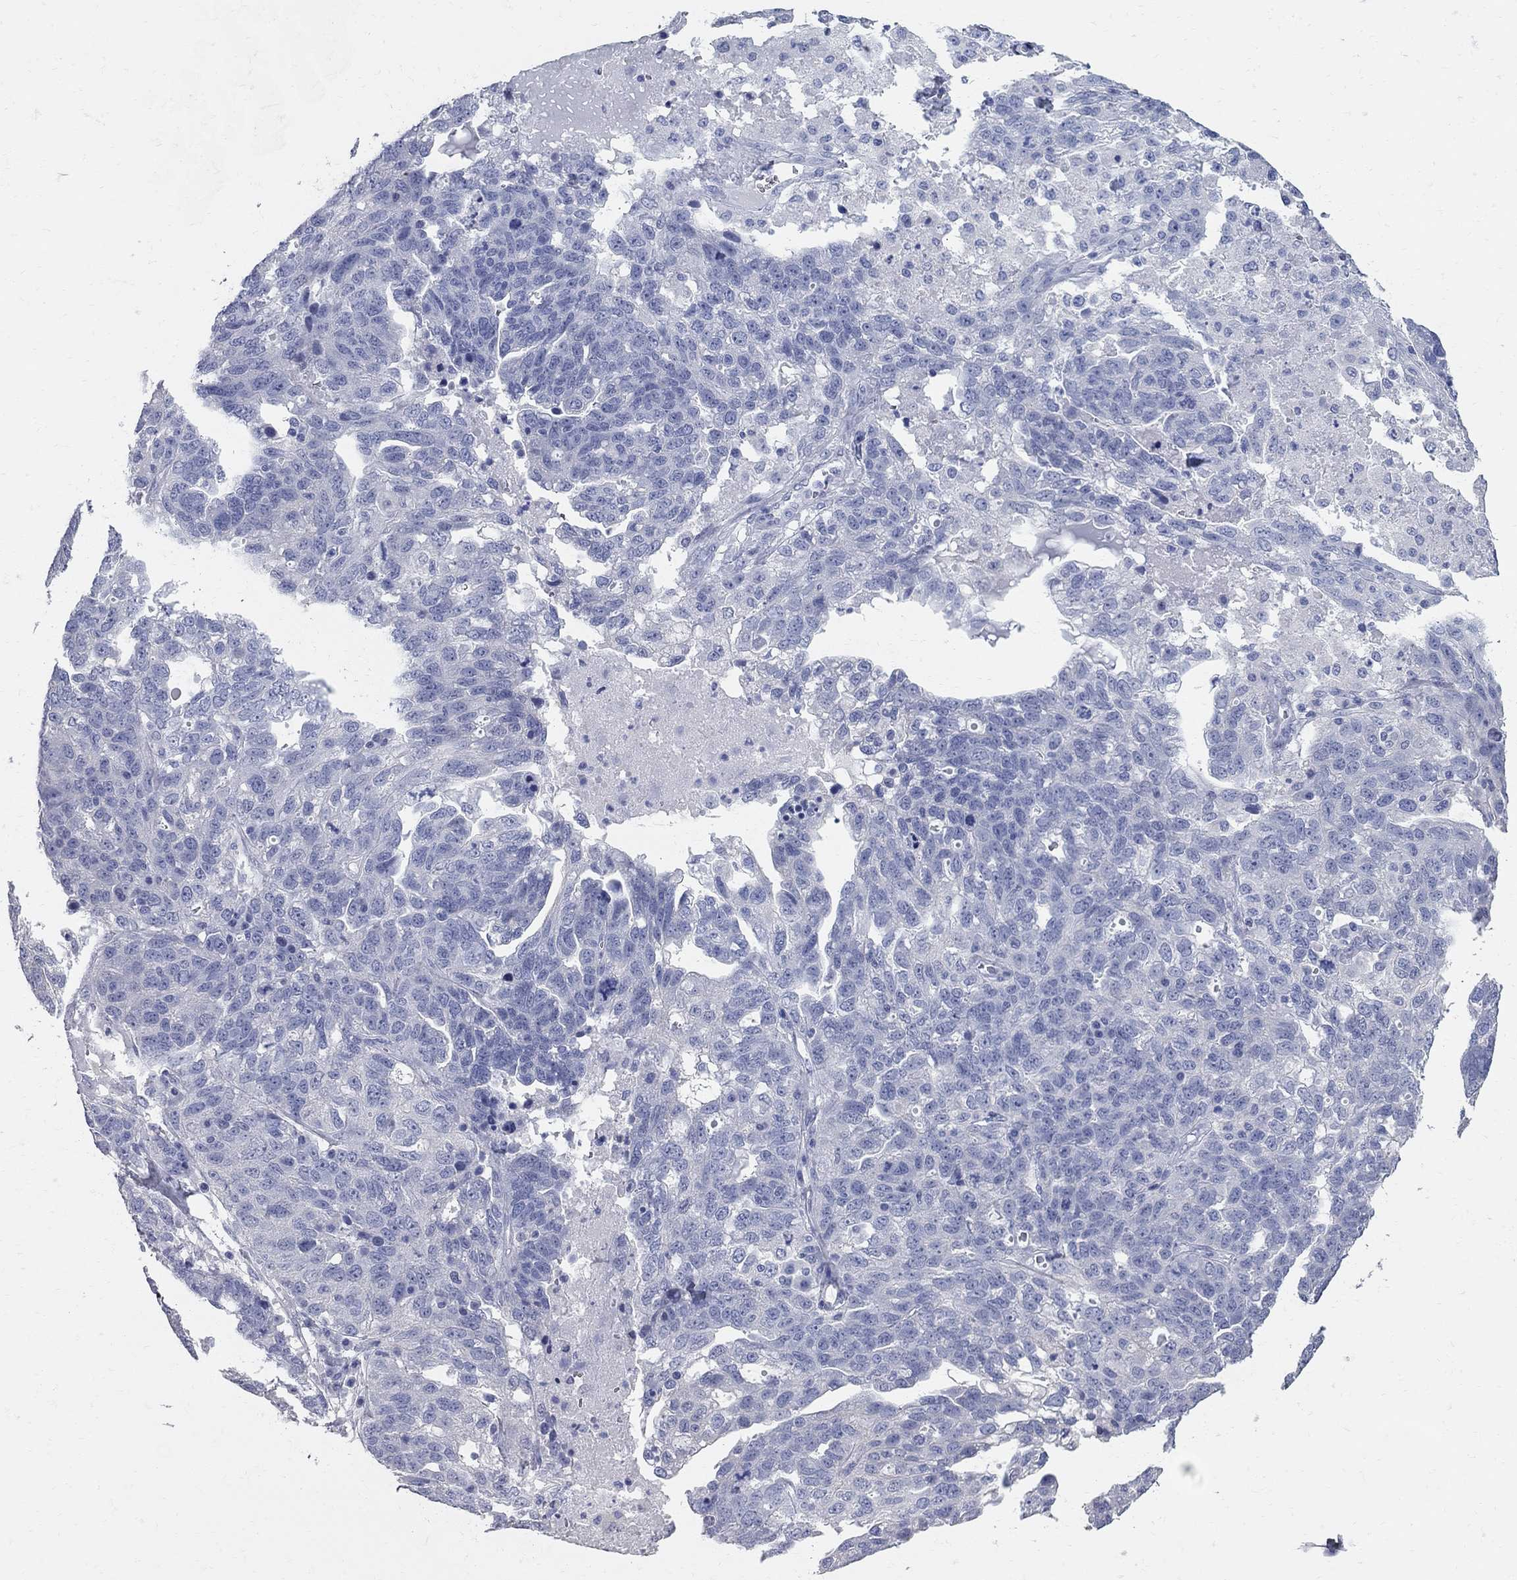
{"staining": {"intensity": "negative", "quantity": "none", "location": "none"}, "tissue": "ovarian cancer", "cell_type": "Tumor cells", "image_type": "cancer", "snomed": [{"axis": "morphology", "description": "Cystadenocarcinoma, serous, NOS"}, {"axis": "topography", "description": "Ovary"}], "caption": "There is no significant expression in tumor cells of ovarian cancer (serous cystadenocarcinoma).", "gene": "AOX1", "patient": {"sex": "female", "age": 71}}